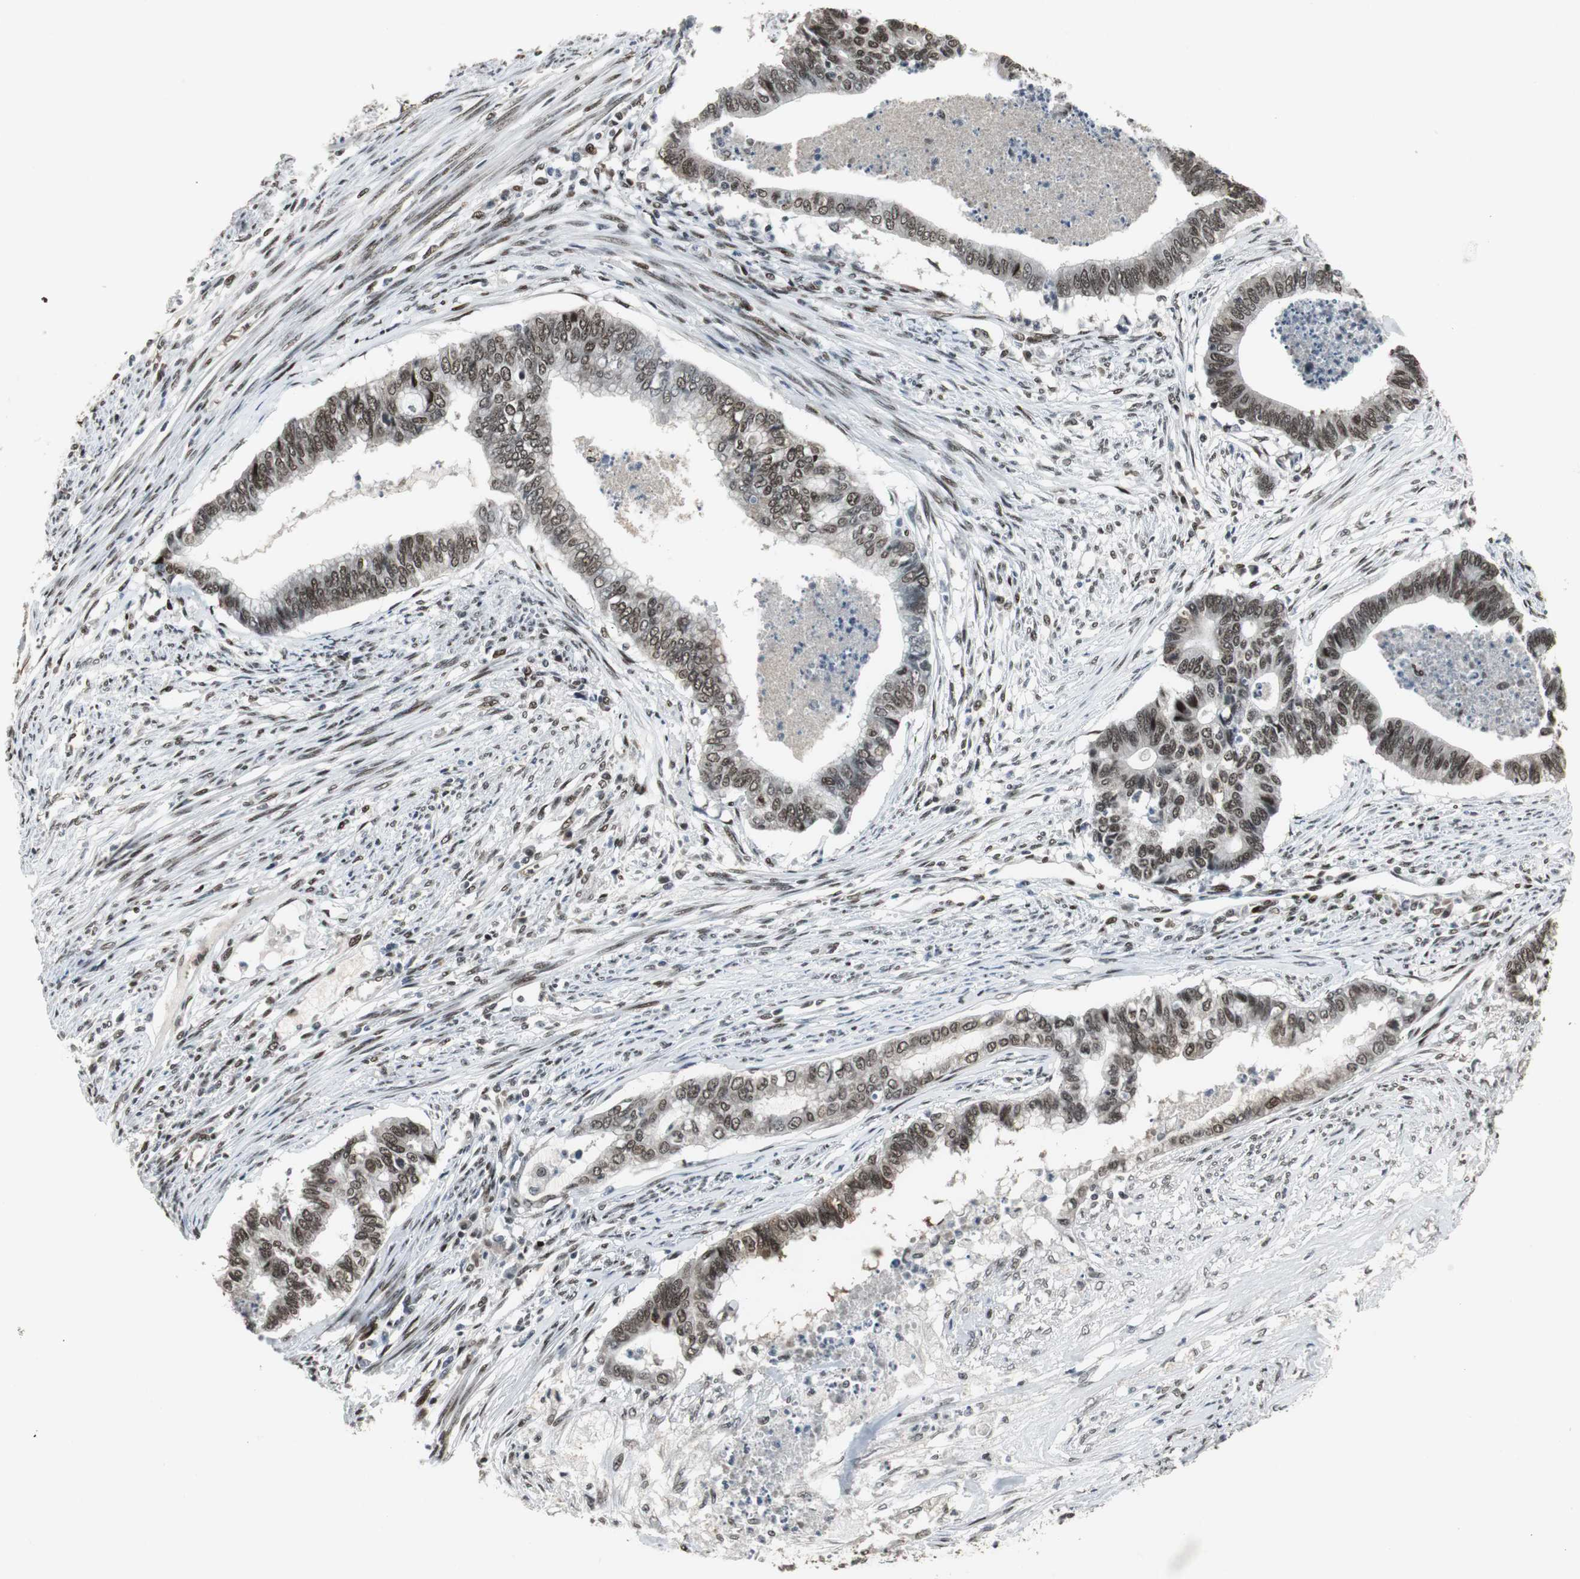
{"staining": {"intensity": "moderate", "quantity": ">75%", "location": "nuclear"}, "tissue": "endometrial cancer", "cell_type": "Tumor cells", "image_type": "cancer", "snomed": [{"axis": "morphology", "description": "Adenocarcinoma, NOS"}, {"axis": "topography", "description": "Endometrium"}], "caption": "IHC micrograph of human endometrial cancer (adenocarcinoma) stained for a protein (brown), which reveals medium levels of moderate nuclear positivity in approximately >75% of tumor cells.", "gene": "TAF5", "patient": {"sex": "female", "age": 79}}